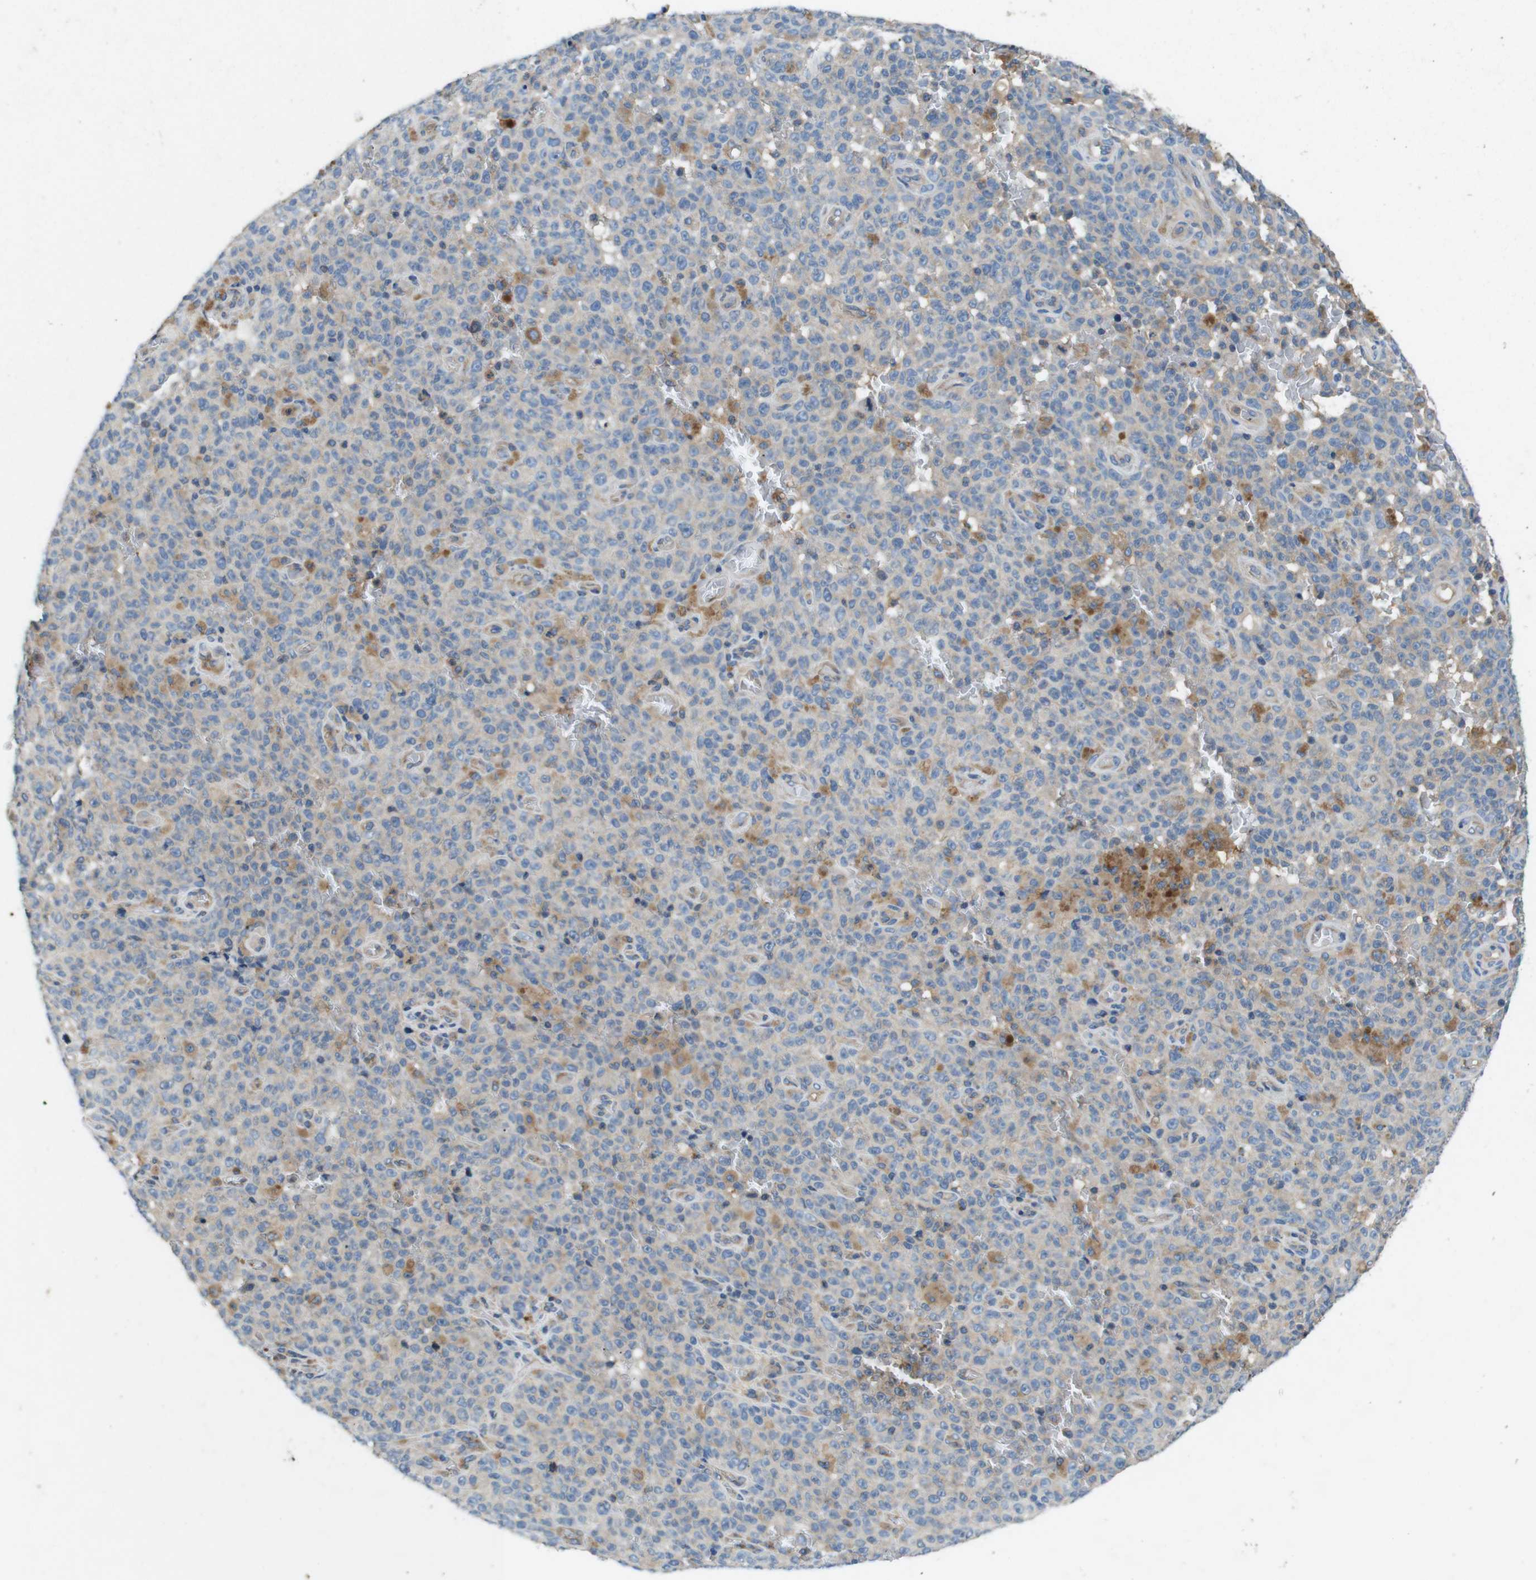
{"staining": {"intensity": "weak", "quantity": ">75%", "location": "cytoplasmic/membranous"}, "tissue": "melanoma", "cell_type": "Tumor cells", "image_type": "cancer", "snomed": [{"axis": "morphology", "description": "Malignant melanoma, NOS"}, {"axis": "topography", "description": "Skin"}], "caption": "High-power microscopy captured an immunohistochemistry (IHC) histopathology image of malignant melanoma, revealing weak cytoplasmic/membranous expression in about >75% of tumor cells.", "gene": "DCTN1", "patient": {"sex": "female", "age": 82}}